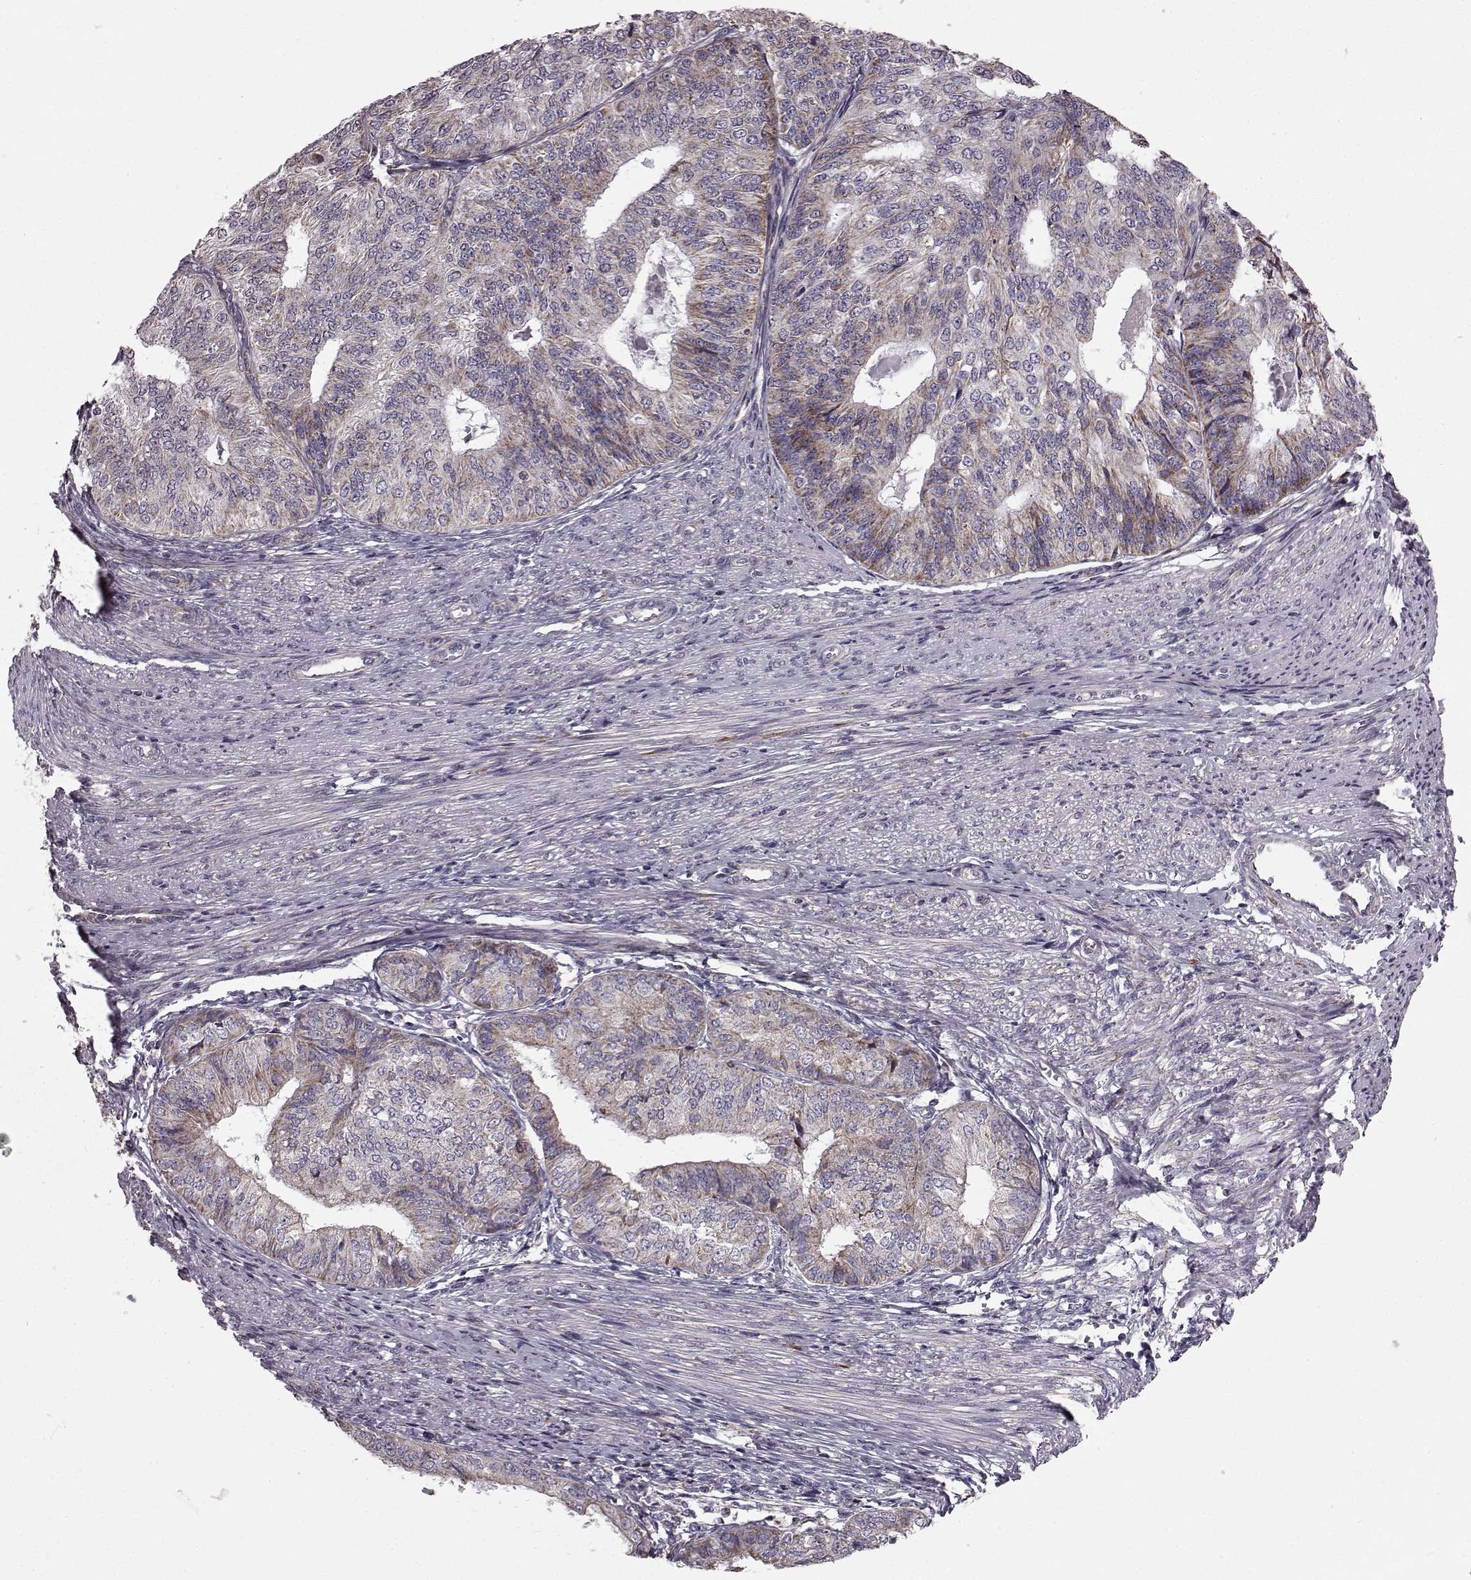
{"staining": {"intensity": "moderate", "quantity": "<25%", "location": "cytoplasmic/membranous"}, "tissue": "endometrial cancer", "cell_type": "Tumor cells", "image_type": "cancer", "snomed": [{"axis": "morphology", "description": "Adenocarcinoma, NOS"}, {"axis": "topography", "description": "Endometrium"}], "caption": "A brown stain highlights moderate cytoplasmic/membranous expression of a protein in endometrial adenocarcinoma tumor cells.", "gene": "FAM8A1", "patient": {"sex": "female", "age": 58}}